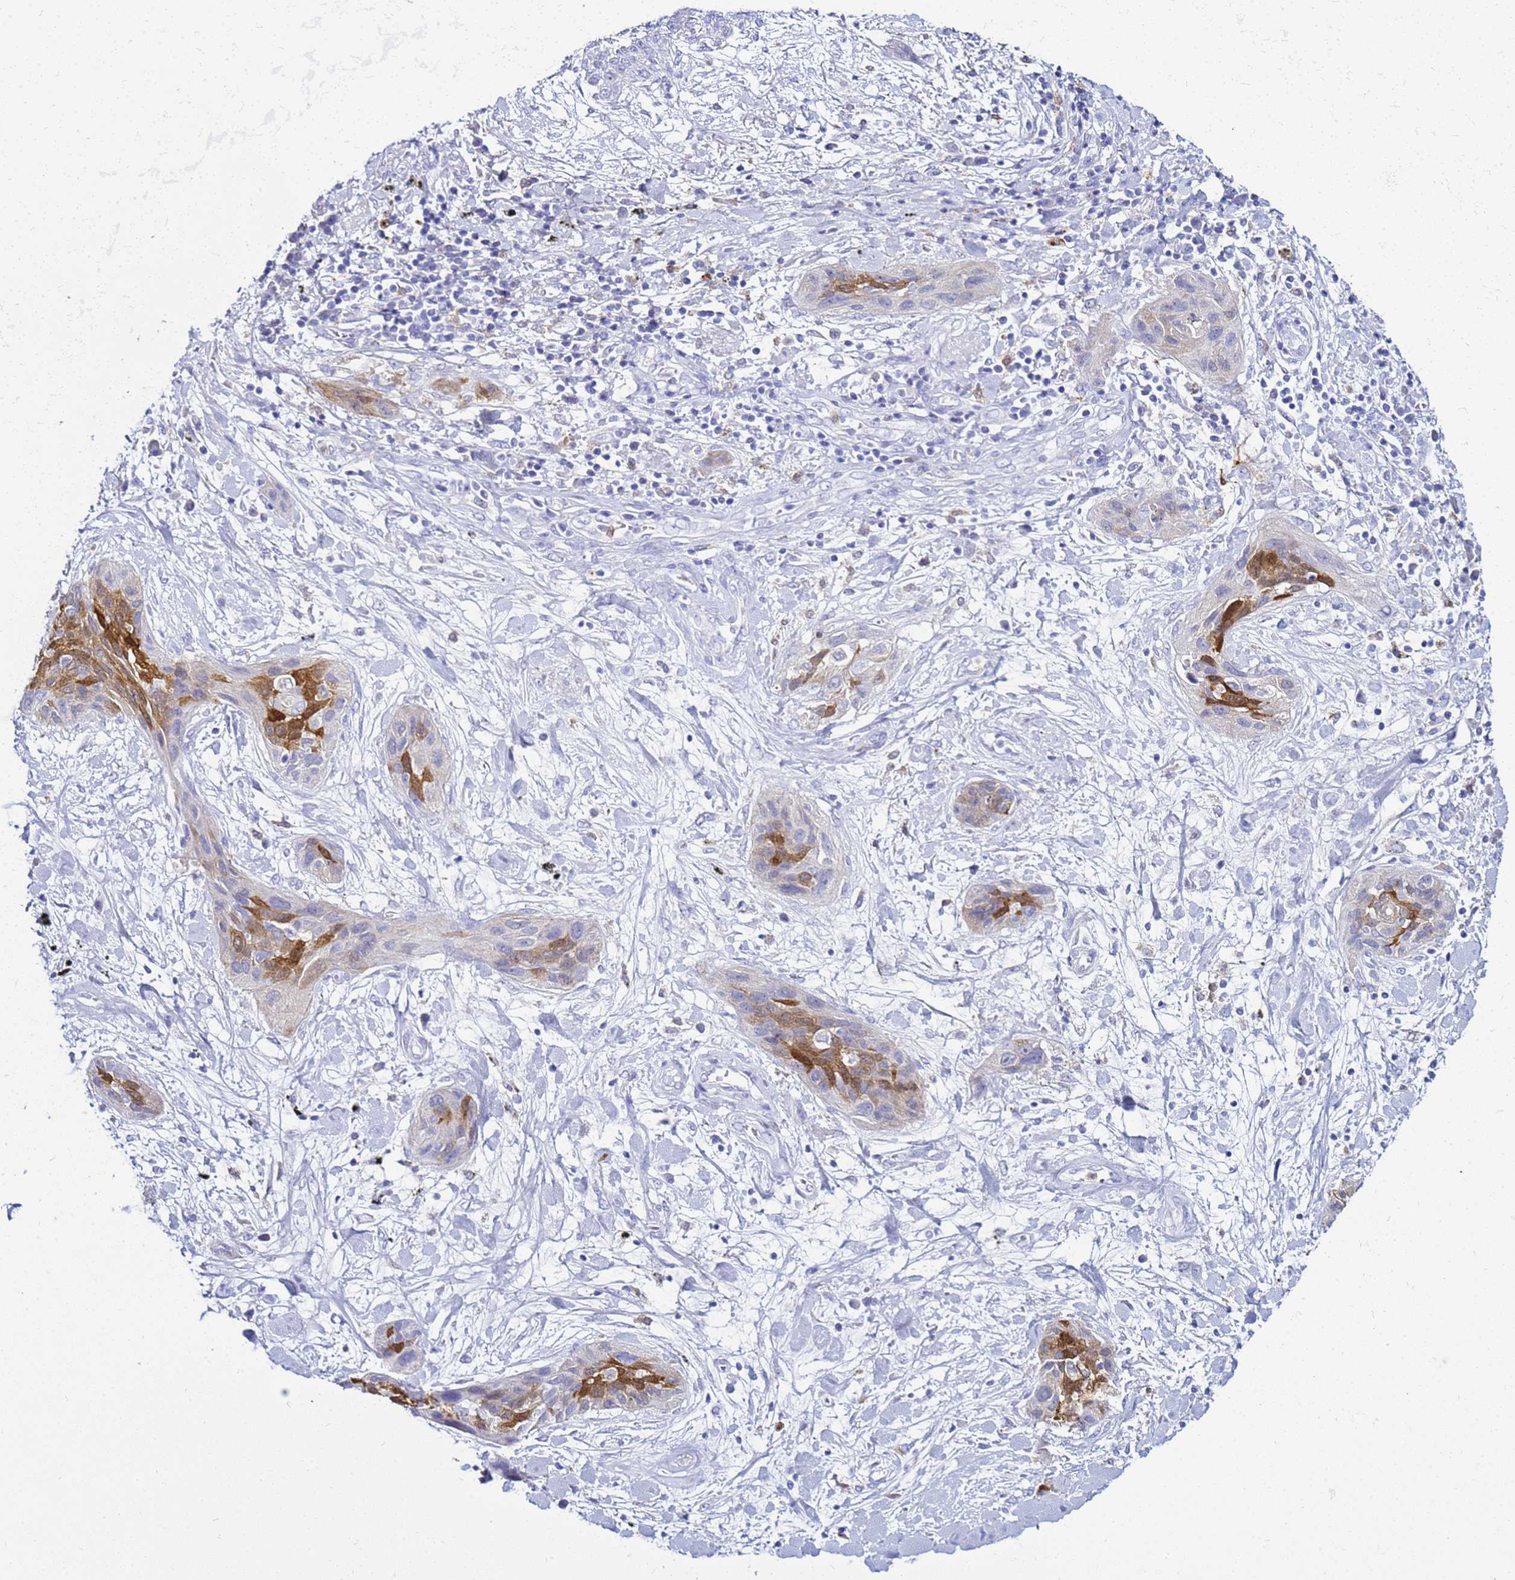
{"staining": {"intensity": "moderate", "quantity": "<25%", "location": "cytoplasmic/membranous"}, "tissue": "lung cancer", "cell_type": "Tumor cells", "image_type": "cancer", "snomed": [{"axis": "morphology", "description": "Squamous cell carcinoma, NOS"}, {"axis": "topography", "description": "Lung"}], "caption": "Moderate cytoplasmic/membranous expression is identified in about <25% of tumor cells in lung squamous cell carcinoma.", "gene": "CSTA", "patient": {"sex": "female", "age": 70}}